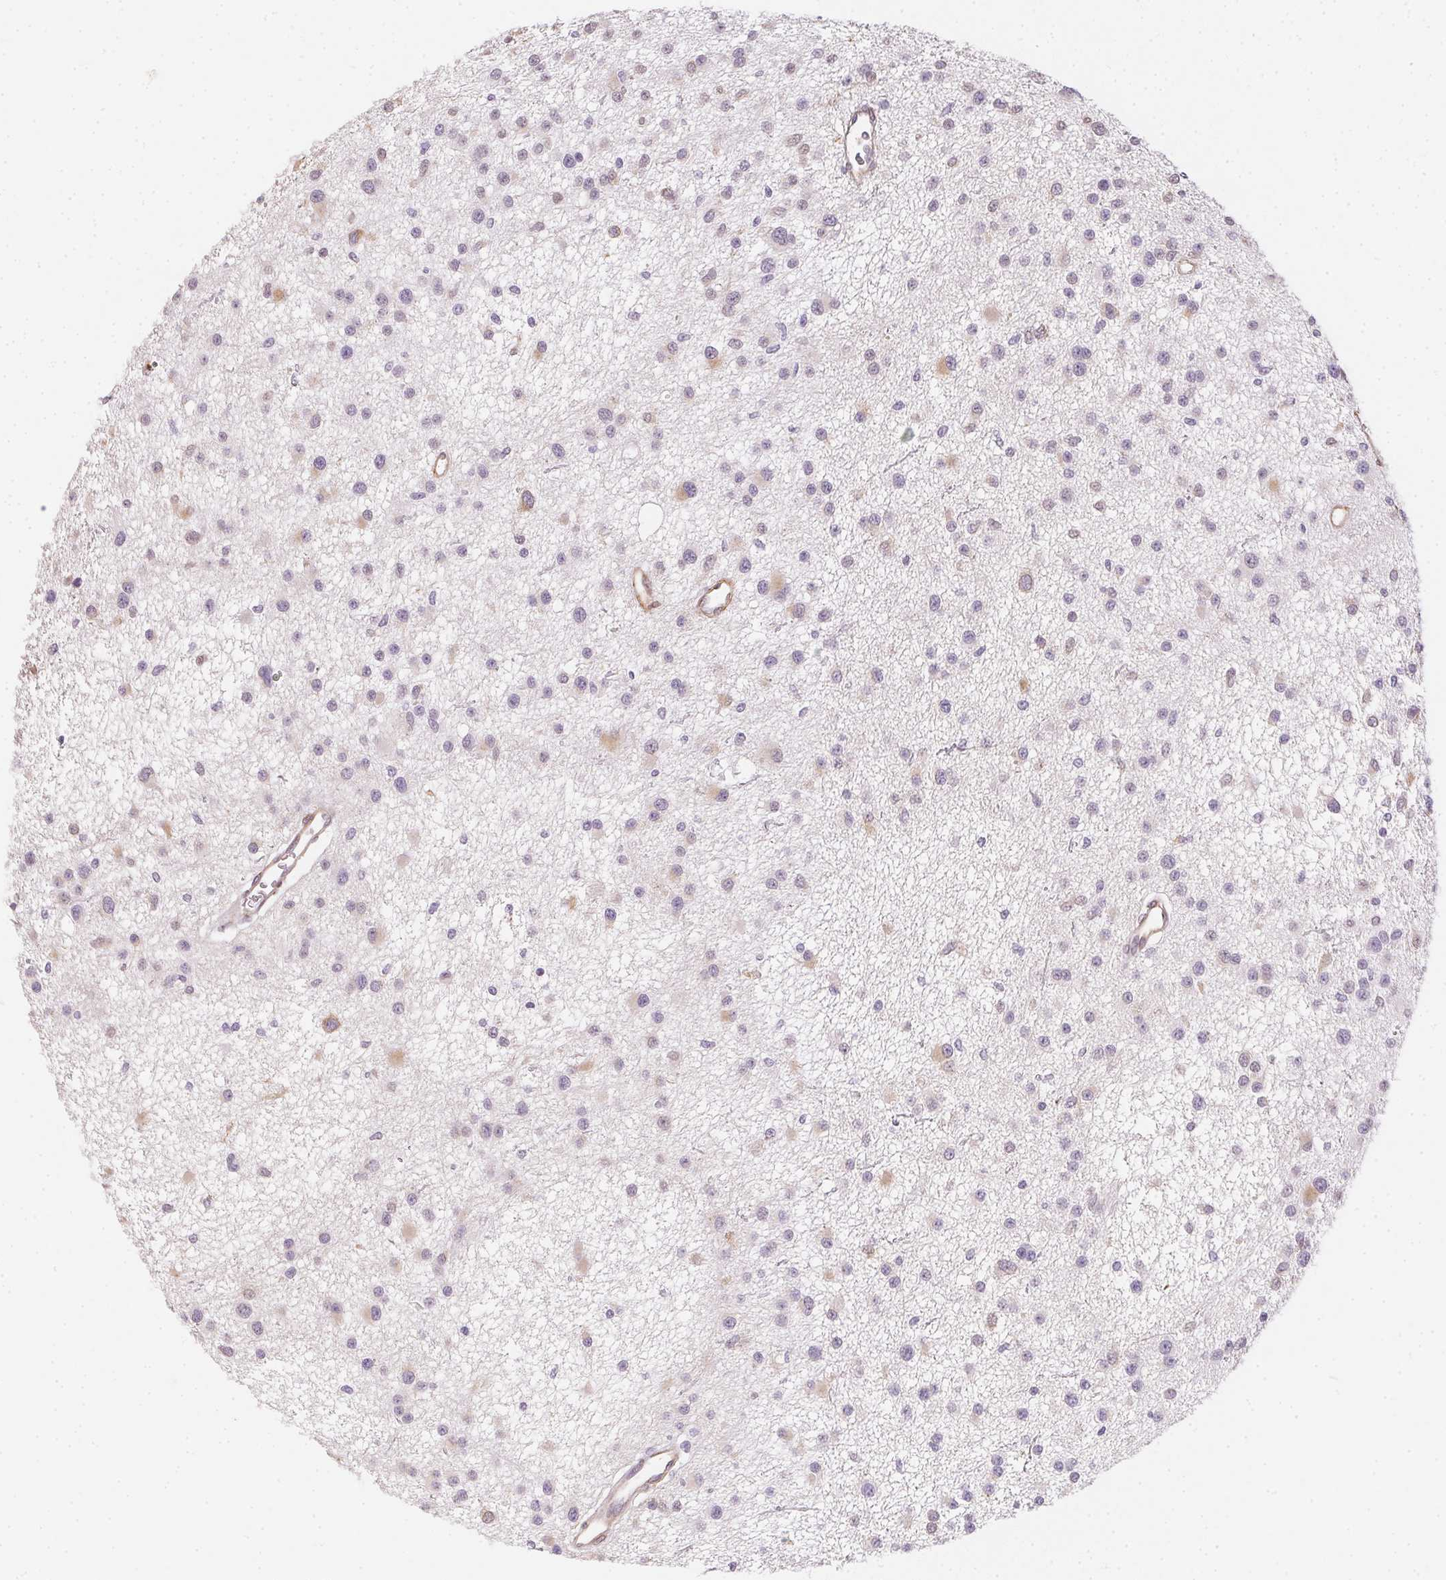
{"staining": {"intensity": "negative", "quantity": "none", "location": "none"}, "tissue": "glioma", "cell_type": "Tumor cells", "image_type": "cancer", "snomed": [{"axis": "morphology", "description": "Glioma, malignant, Low grade"}, {"axis": "topography", "description": "Brain"}], "caption": "Photomicrograph shows no protein expression in tumor cells of glioma tissue.", "gene": "RSBN1", "patient": {"sex": "male", "age": 43}}